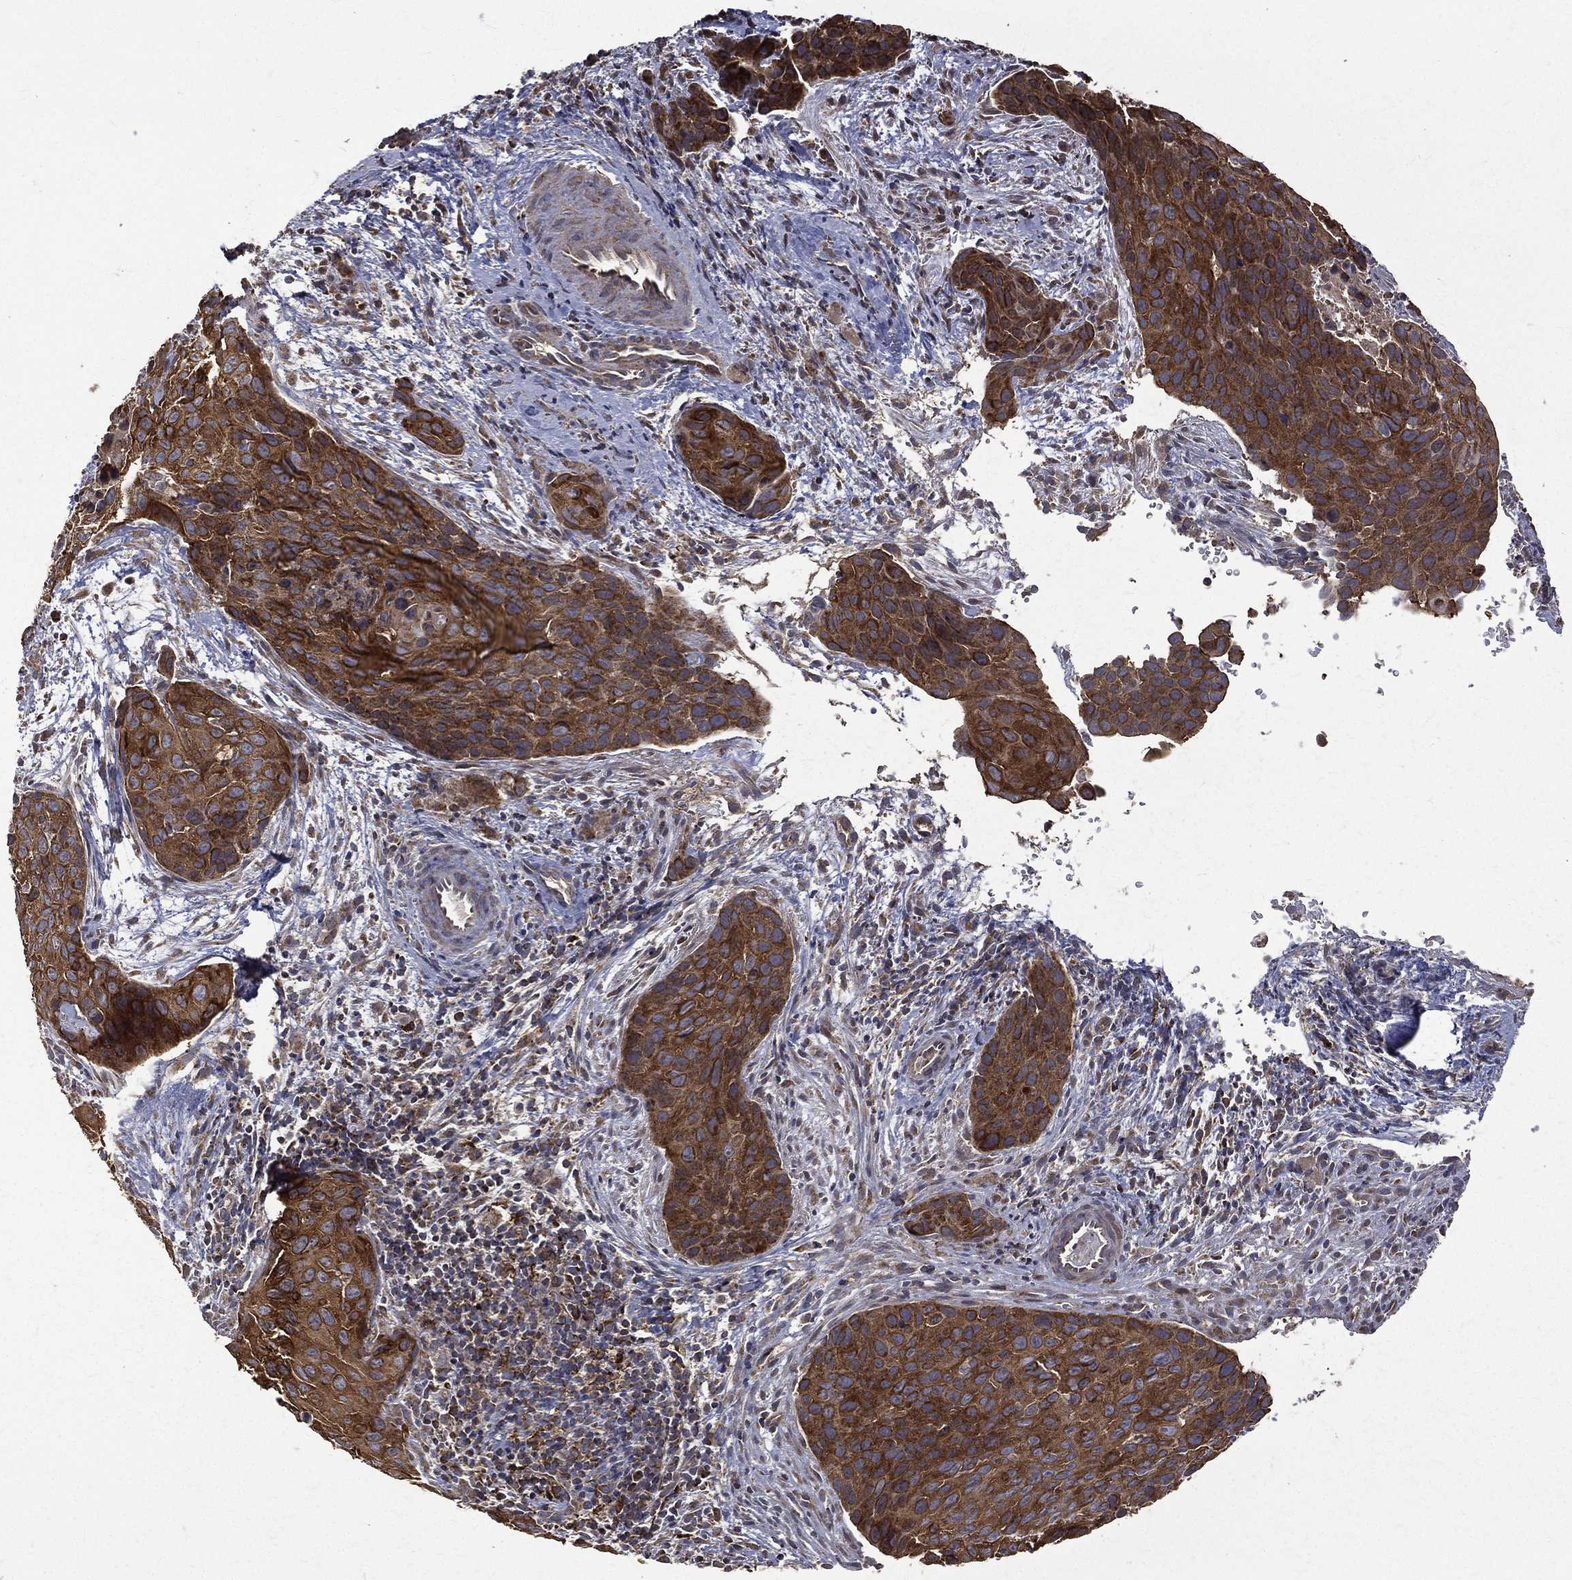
{"staining": {"intensity": "strong", "quantity": ">75%", "location": "cytoplasmic/membranous"}, "tissue": "cervical cancer", "cell_type": "Tumor cells", "image_type": "cancer", "snomed": [{"axis": "morphology", "description": "Squamous cell carcinoma, NOS"}, {"axis": "topography", "description": "Cervix"}], "caption": "Immunohistochemical staining of human cervical squamous cell carcinoma displays high levels of strong cytoplasmic/membranous protein expression in approximately >75% of tumor cells.", "gene": "RPGR", "patient": {"sex": "female", "age": 35}}